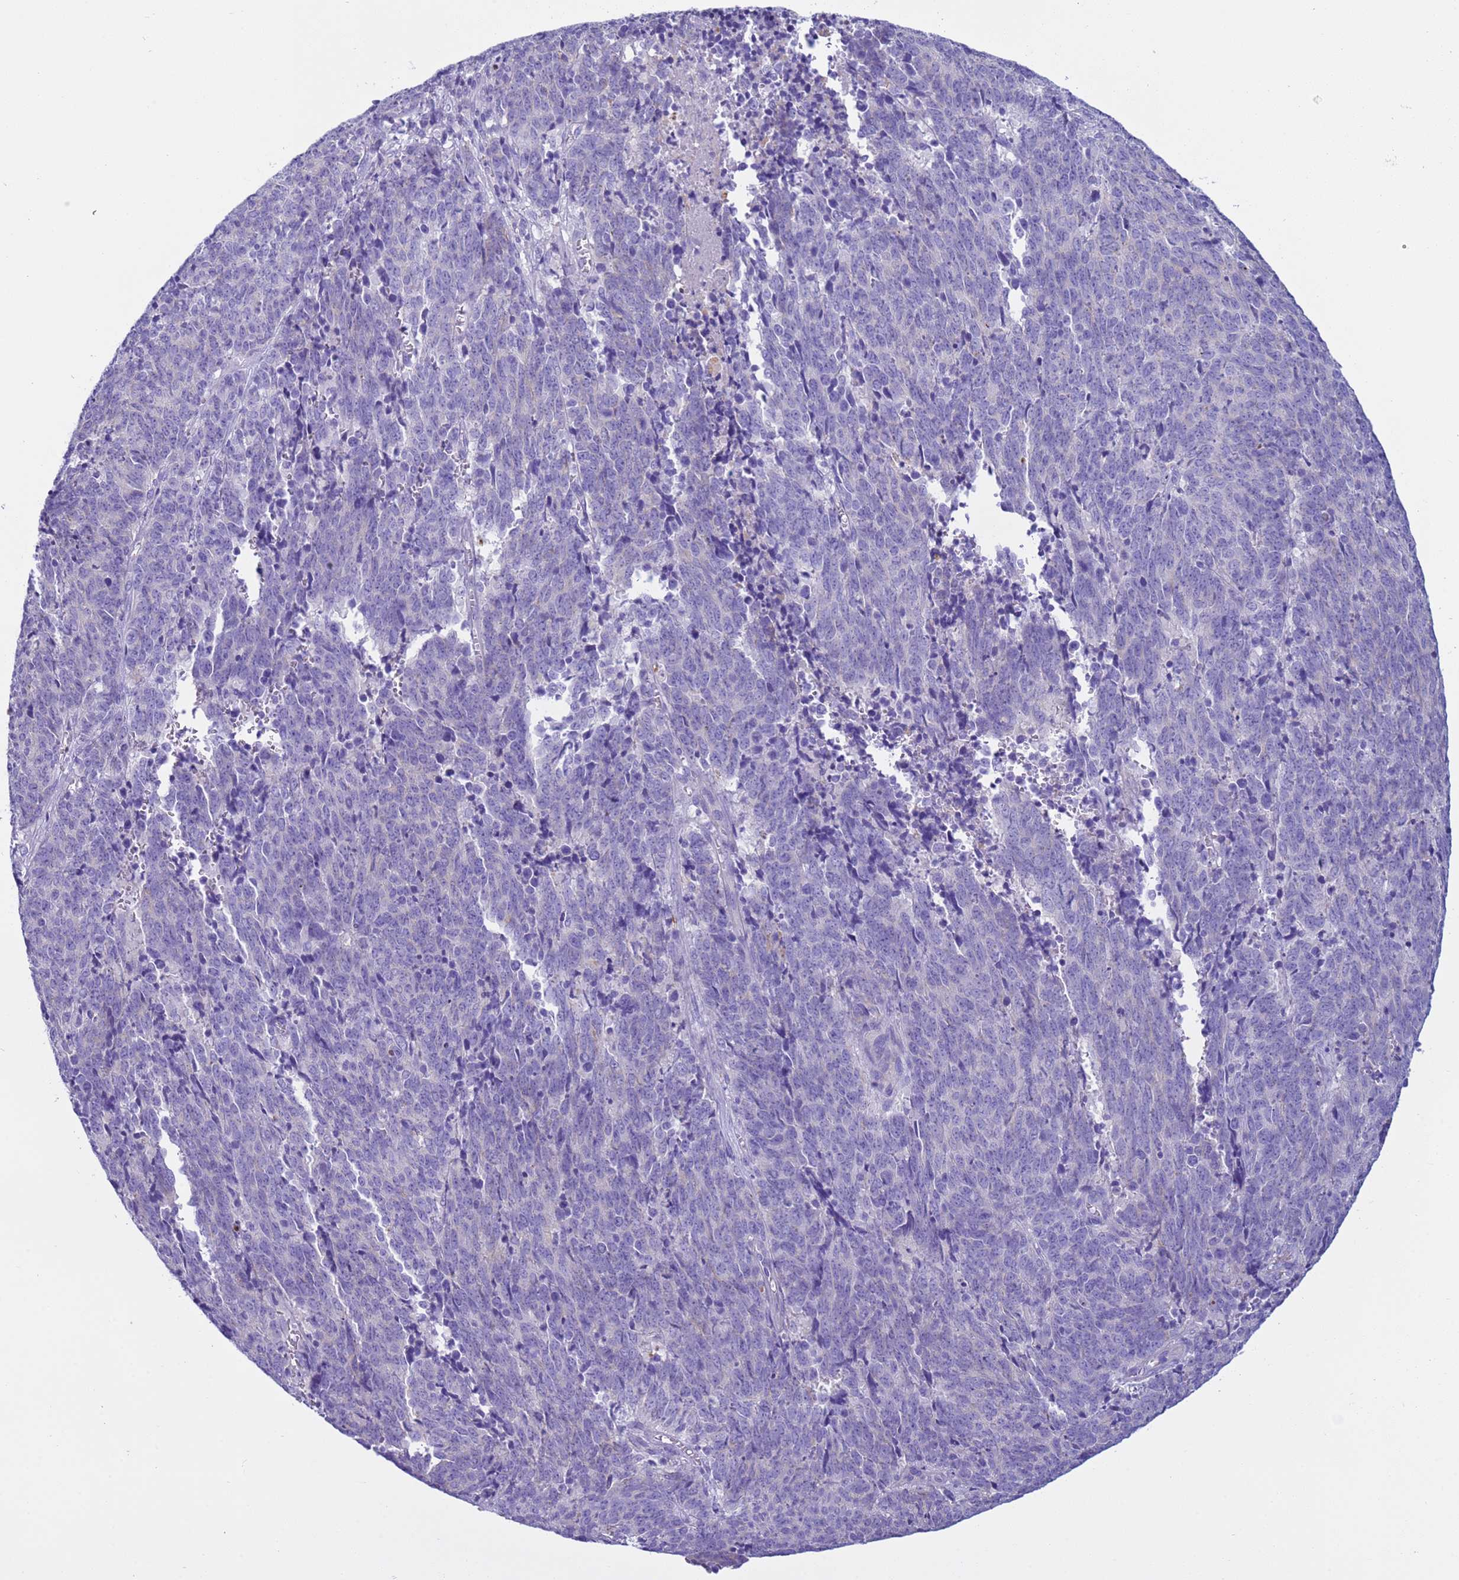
{"staining": {"intensity": "negative", "quantity": "none", "location": "none"}, "tissue": "cervical cancer", "cell_type": "Tumor cells", "image_type": "cancer", "snomed": [{"axis": "morphology", "description": "Squamous cell carcinoma, NOS"}, {"axis": "topography", "description": "Cervix"}], "caption": "This is a photomicrograph of IHC staining of squamous cell carcinoma (cervical), which shows no expression in tumor cells. (Brightfield microscopy of DAB (3,3'-diaminobenzidine) IHC at high magnification).", "gene": "CST4", "patient": {"sex": "female", "age": 29}}